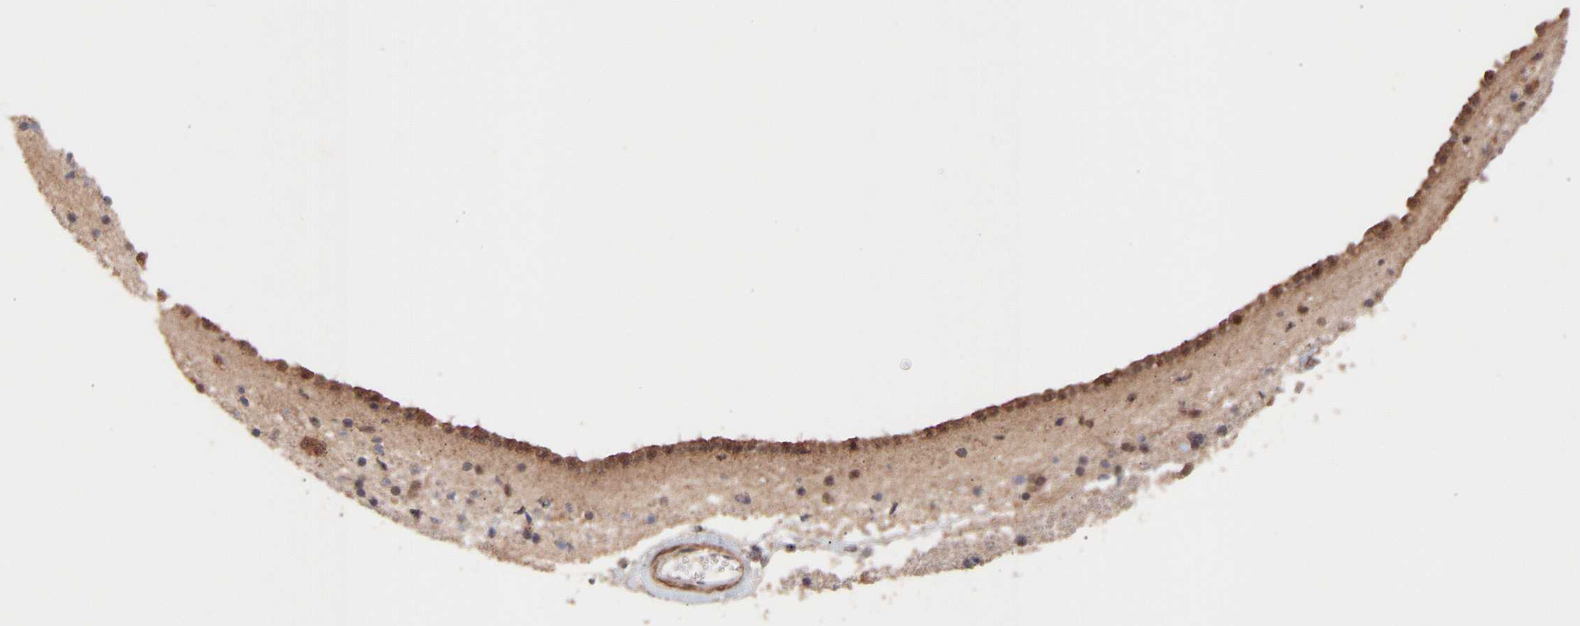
{"staining": {"intensity": "weak", "quantity": "<25%", "location": "nuclear"}, "tissue": "caudate", "cell_type": "Glial cells", "image_type": "normal", "snomed": [{"axis": "morphology", "description": "Normal tissue, NOS"}, {"axis": "topography", "description": "Lateral ventricle wall"}], "caption": "Immunohistochemical staining of benign human caudate exhibits no significant expression in glial cells.", "gene": "PDLIM5", "patient": {"sex": "male", "age": 45}}